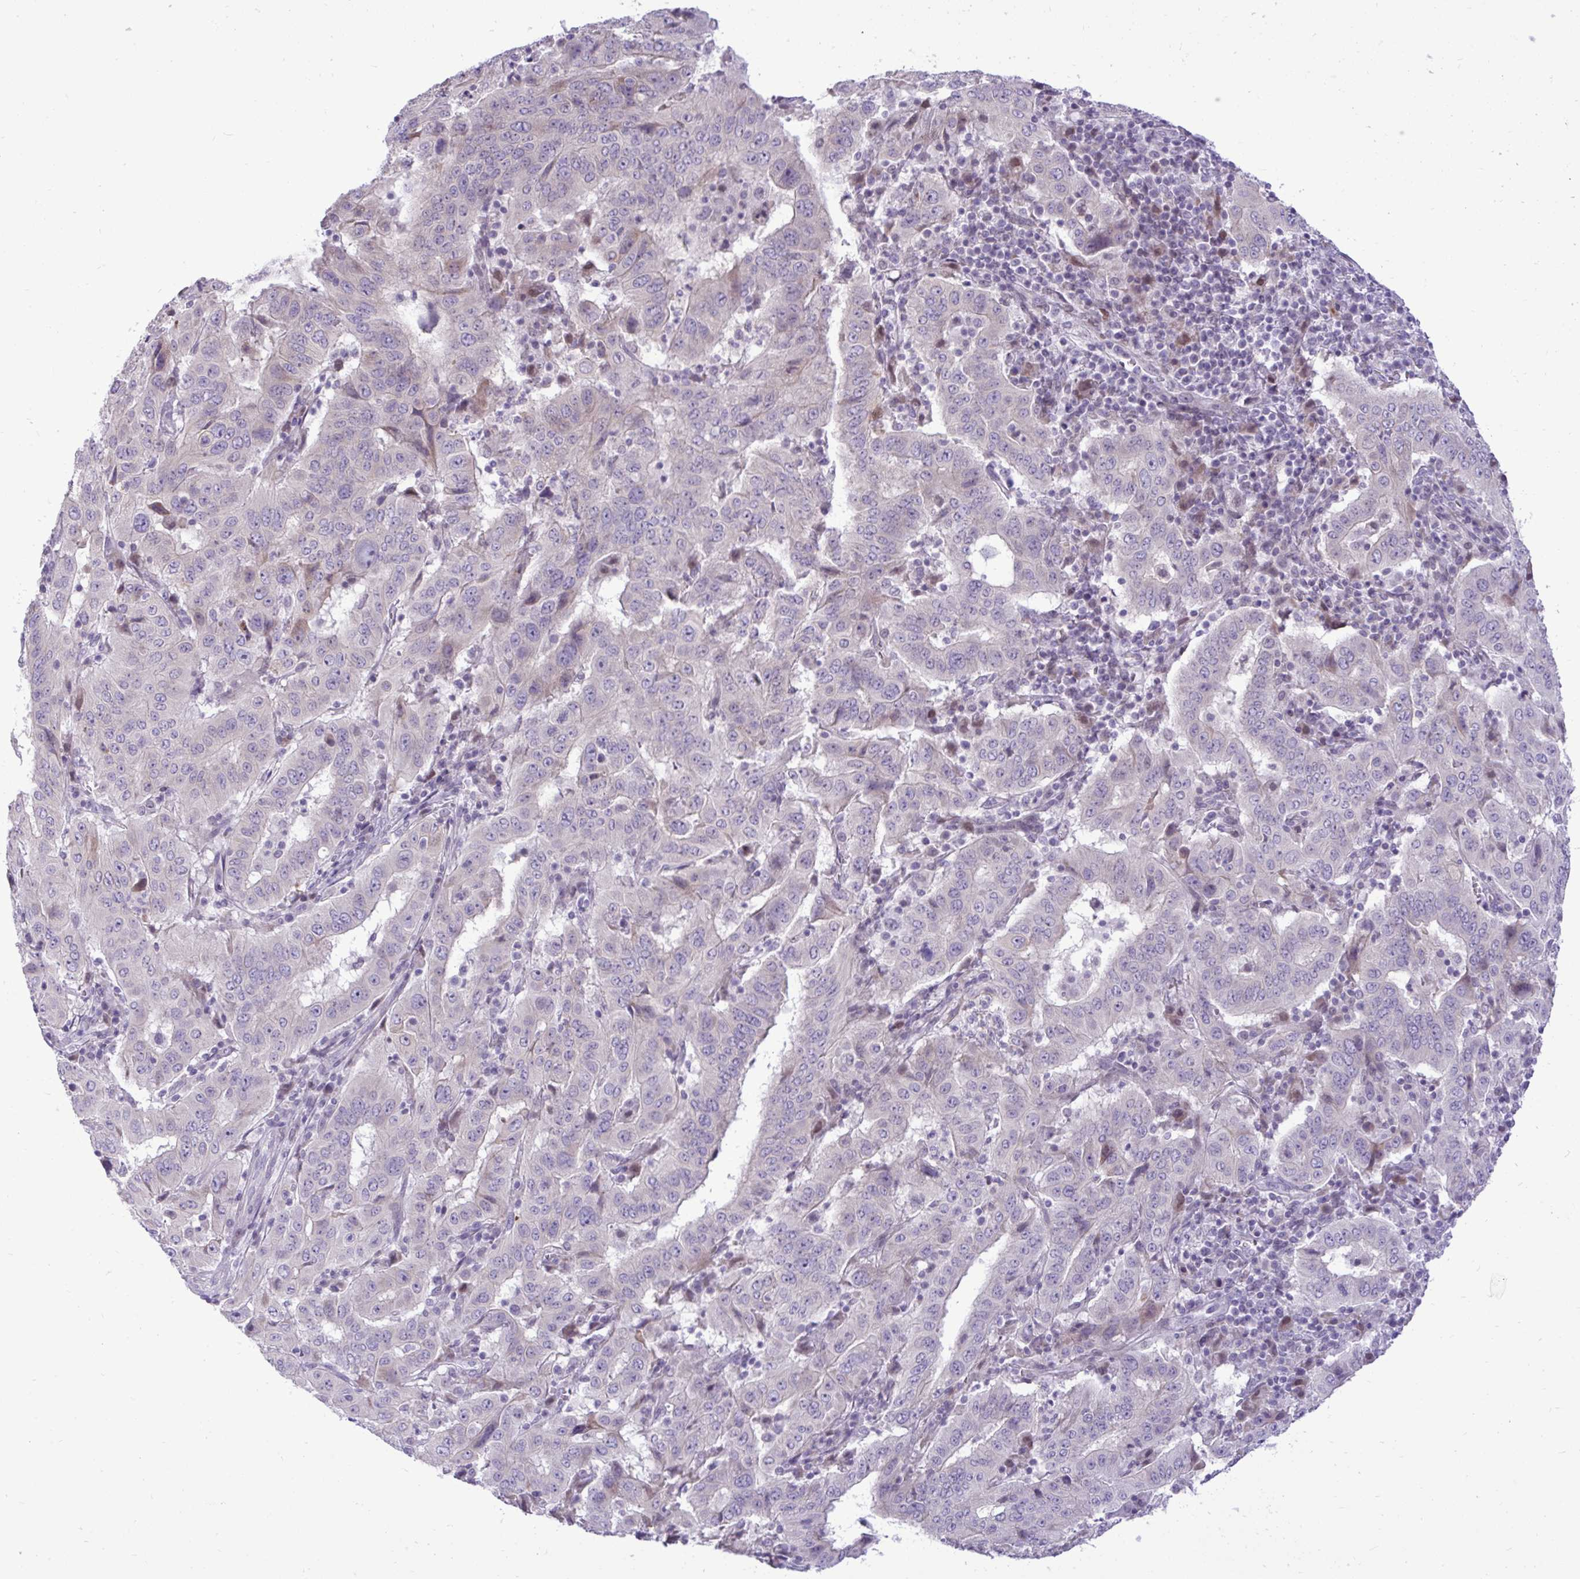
{"staining": {"intensity": "negative", "quantity": "none", "location": "none"}, "tissue": "pancreatic cancer", "cell_type": "Tumor cells", "image_type": "cancer", "snomed": [{"axis": "morphology", "description": "Adenocarcinoma, NOS"}, {"axis": "topography", "description": "Pancreas"}], "caption": "Tumor cells are negative for protein expression in human pancreatic adenocarcinoma.", "gene": "SPAG1", "patient": {"sex": "male", "age": 63}}